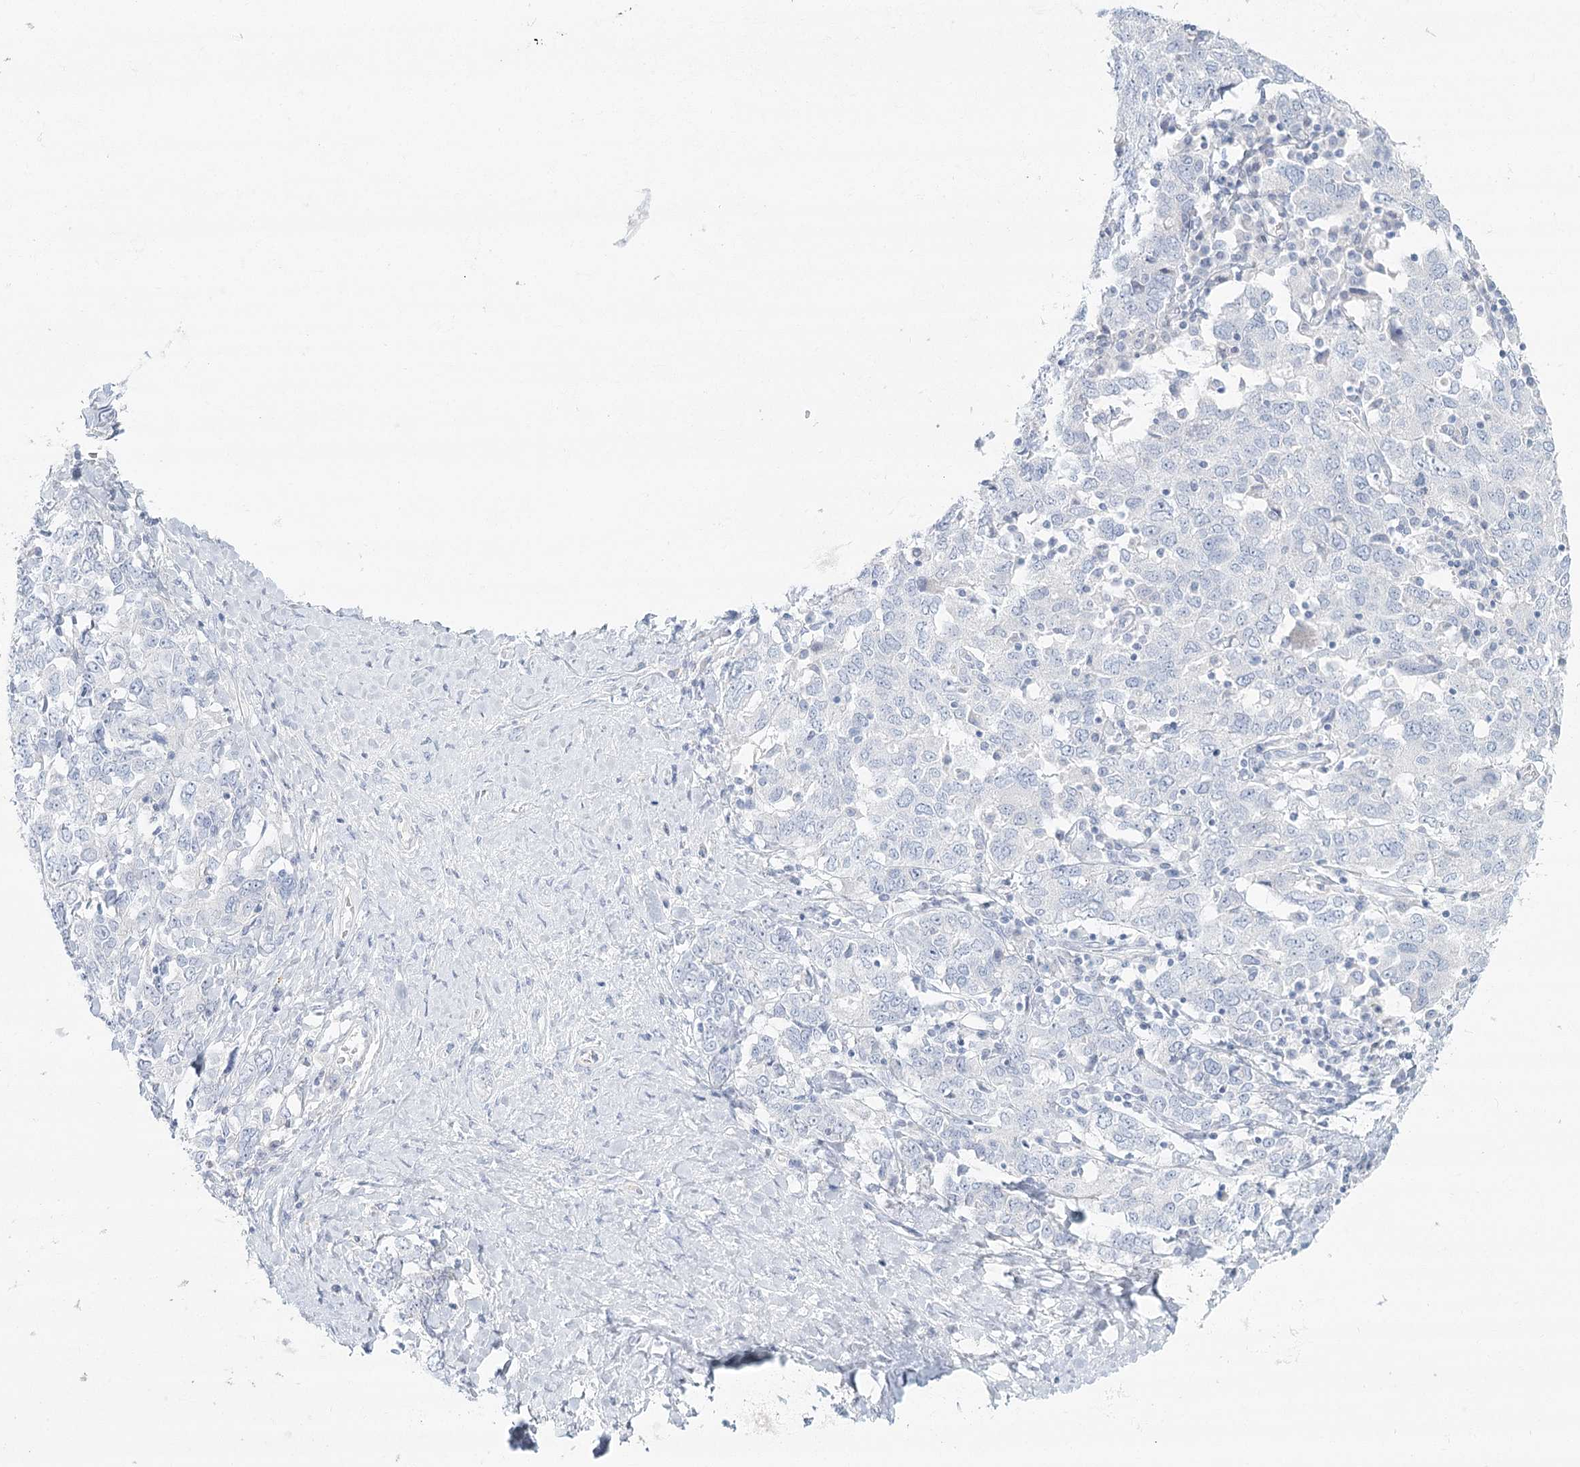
{"staining": {"intensity": "negative", "quantity": "none", "location": "none"}, "tissue": "ovarian cancer", "cell_type": "Tumor cells", "image_type": "cancer", "snomed": [{"axis": "morphology", "description": "Carcinoma, endometroid"}, {"axis": "topography", "description": "Ovary"}], "caption": "Histopathology image shows no significant protein expression in tumor cells of ovarian cancer.", "gene": "DMGDH", "patient": {"sex": "female", "age": 62}}